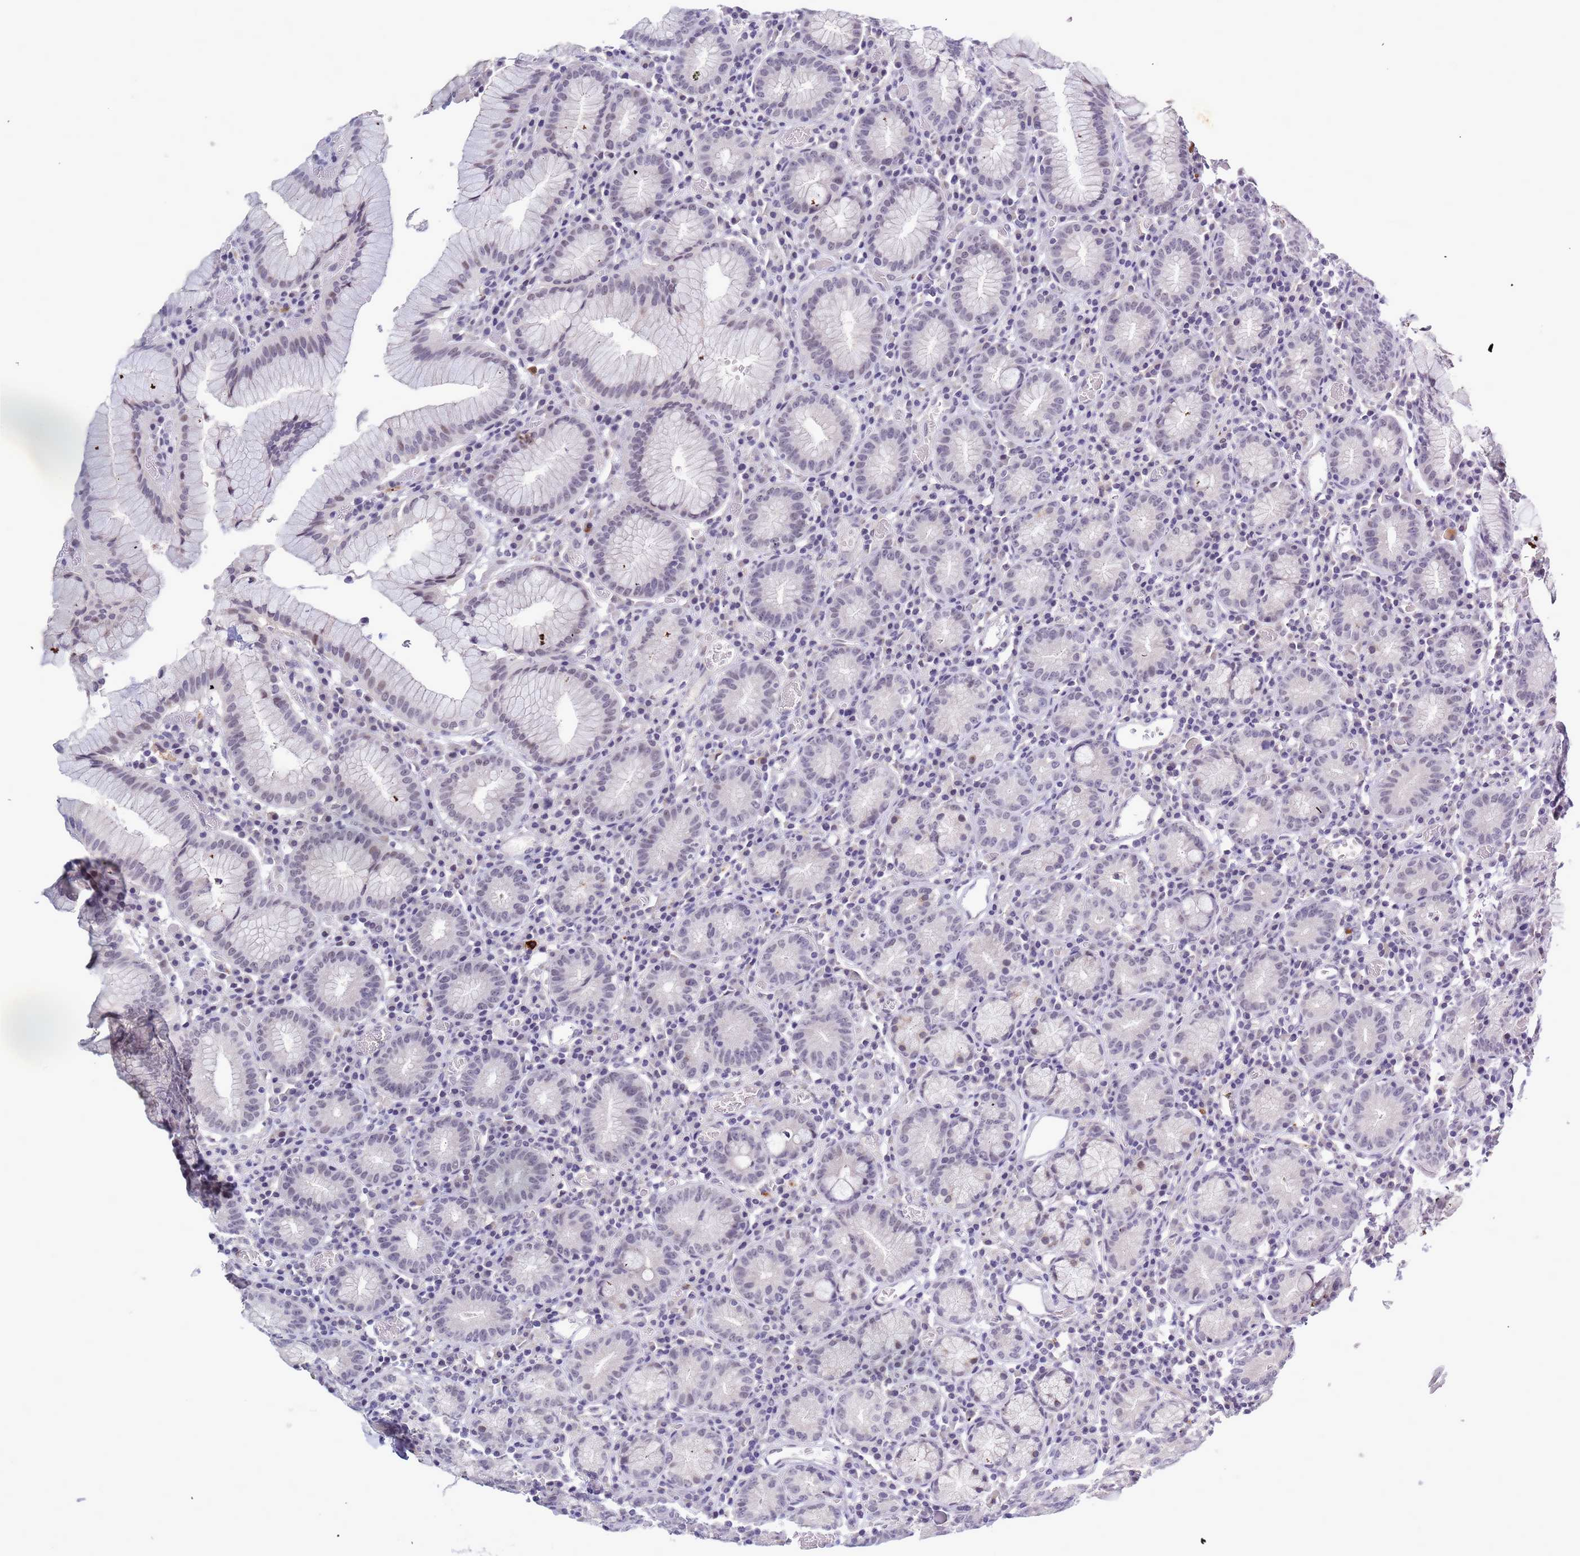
{"staining": {"intensity": "weak", "quantity": "25%-75%", "location": "nuclear"}, "tissue": "stomach", "cell_type": "Glandular cells", "image_type": "normal", "snomed": [{"axis": "morphology", "description": "Normal tissue, NOS"}, {"axis": "topography", "description": "Stomach"}], "caption": "This is an image of immunohistochemistry (IHC) staining of normal stomach, which shows weak expression in the nuclear of glandular cells.", "gene": "CXorf65", "patient": {"sex": "male", "age": 55}}